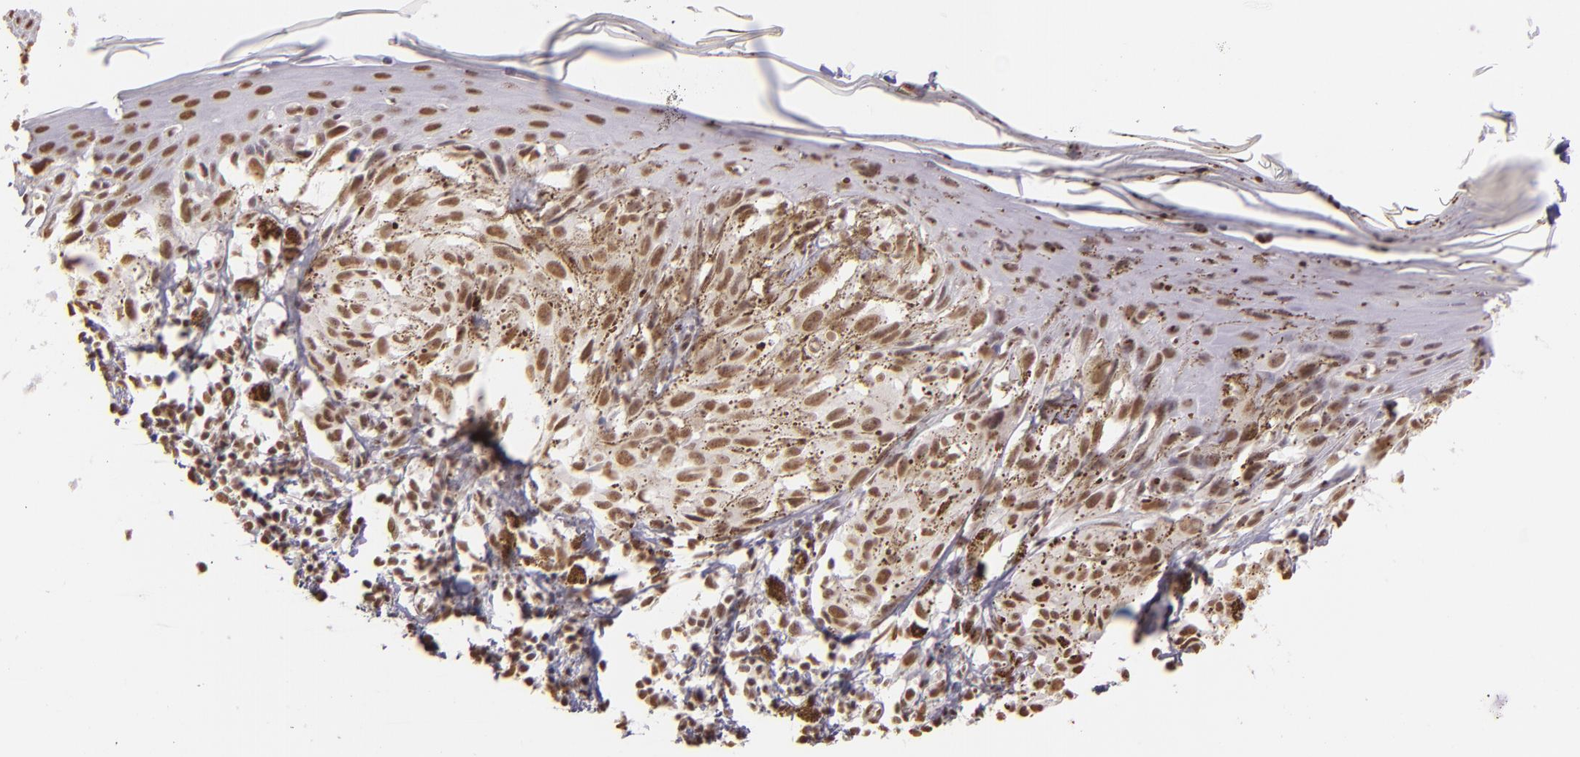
{"staining": {"intensity": "weak", "quantity": ">75%", "location": "nuclear"}, "tissue": "melanoma", "cell_type": "Tumor cells", "image_type": "cancer", "snomed": [{"axis": "morphology", "description": "Malignant melanoma, NOS"}, {"axis": "topography", "description": "Skin"}], "caption": "Tumor cells exhibit low levels of weak nuclear expression in approximately >75% of cells in human malignant melanoma.", "gene": "PAPOLA", "patient": {"sex": "female", "age": 72}}